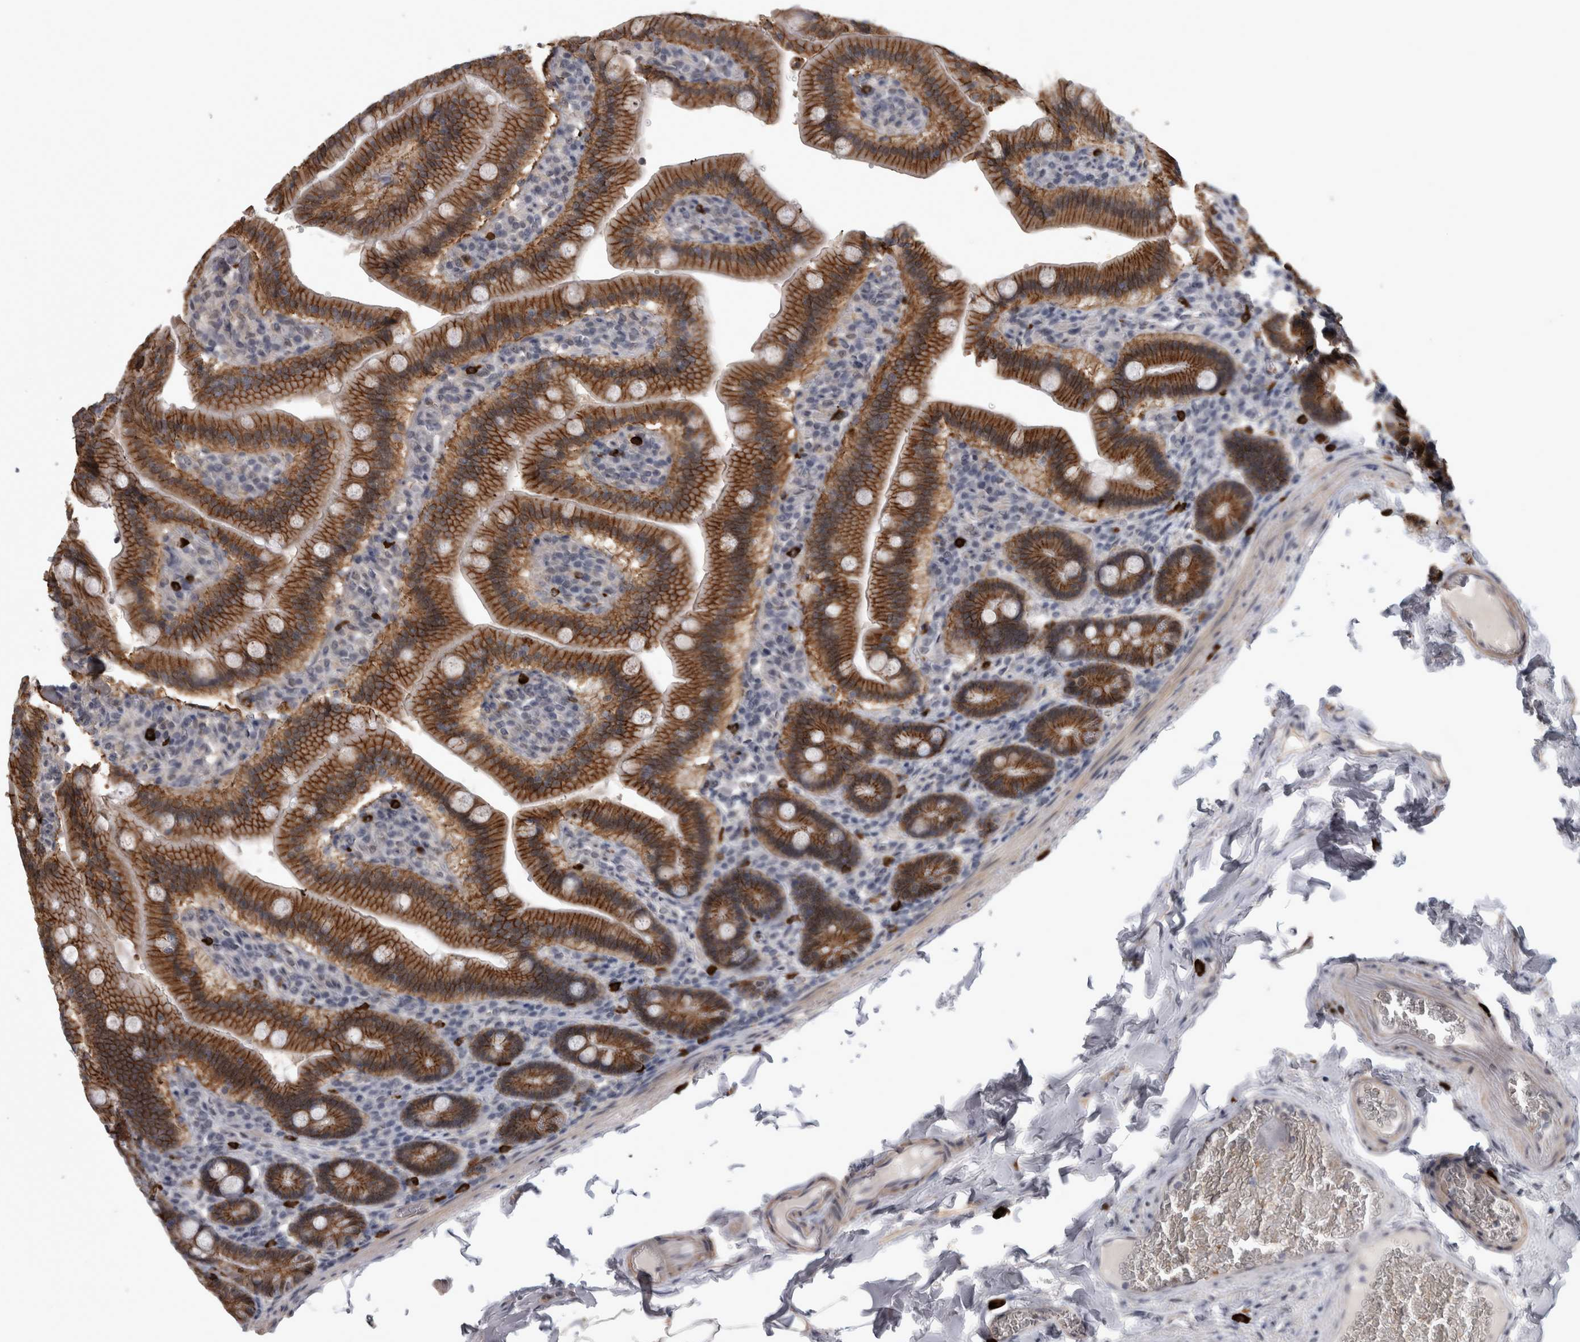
{"staining": {"intensity": "strong", "quantity": ">75%", "location": "cytoplasmic/membranous"}, "tissue": "duodenum", "cell_type": "Glandular cells", "image_type": "normal", "snomed": [{"axis": "morphology", "description": "Normal tissue, NOS"}, {"axis": "topography", "description": "Duodenum"}], "caption": "This is a histology image of immunohistochemistry staining of unremarkable duodenum, which shows strong expression in the cytoplasmic/membranous of glandular cells.", "gene": "PEBP4", "patient": {"sex": "female", "age": 62}}